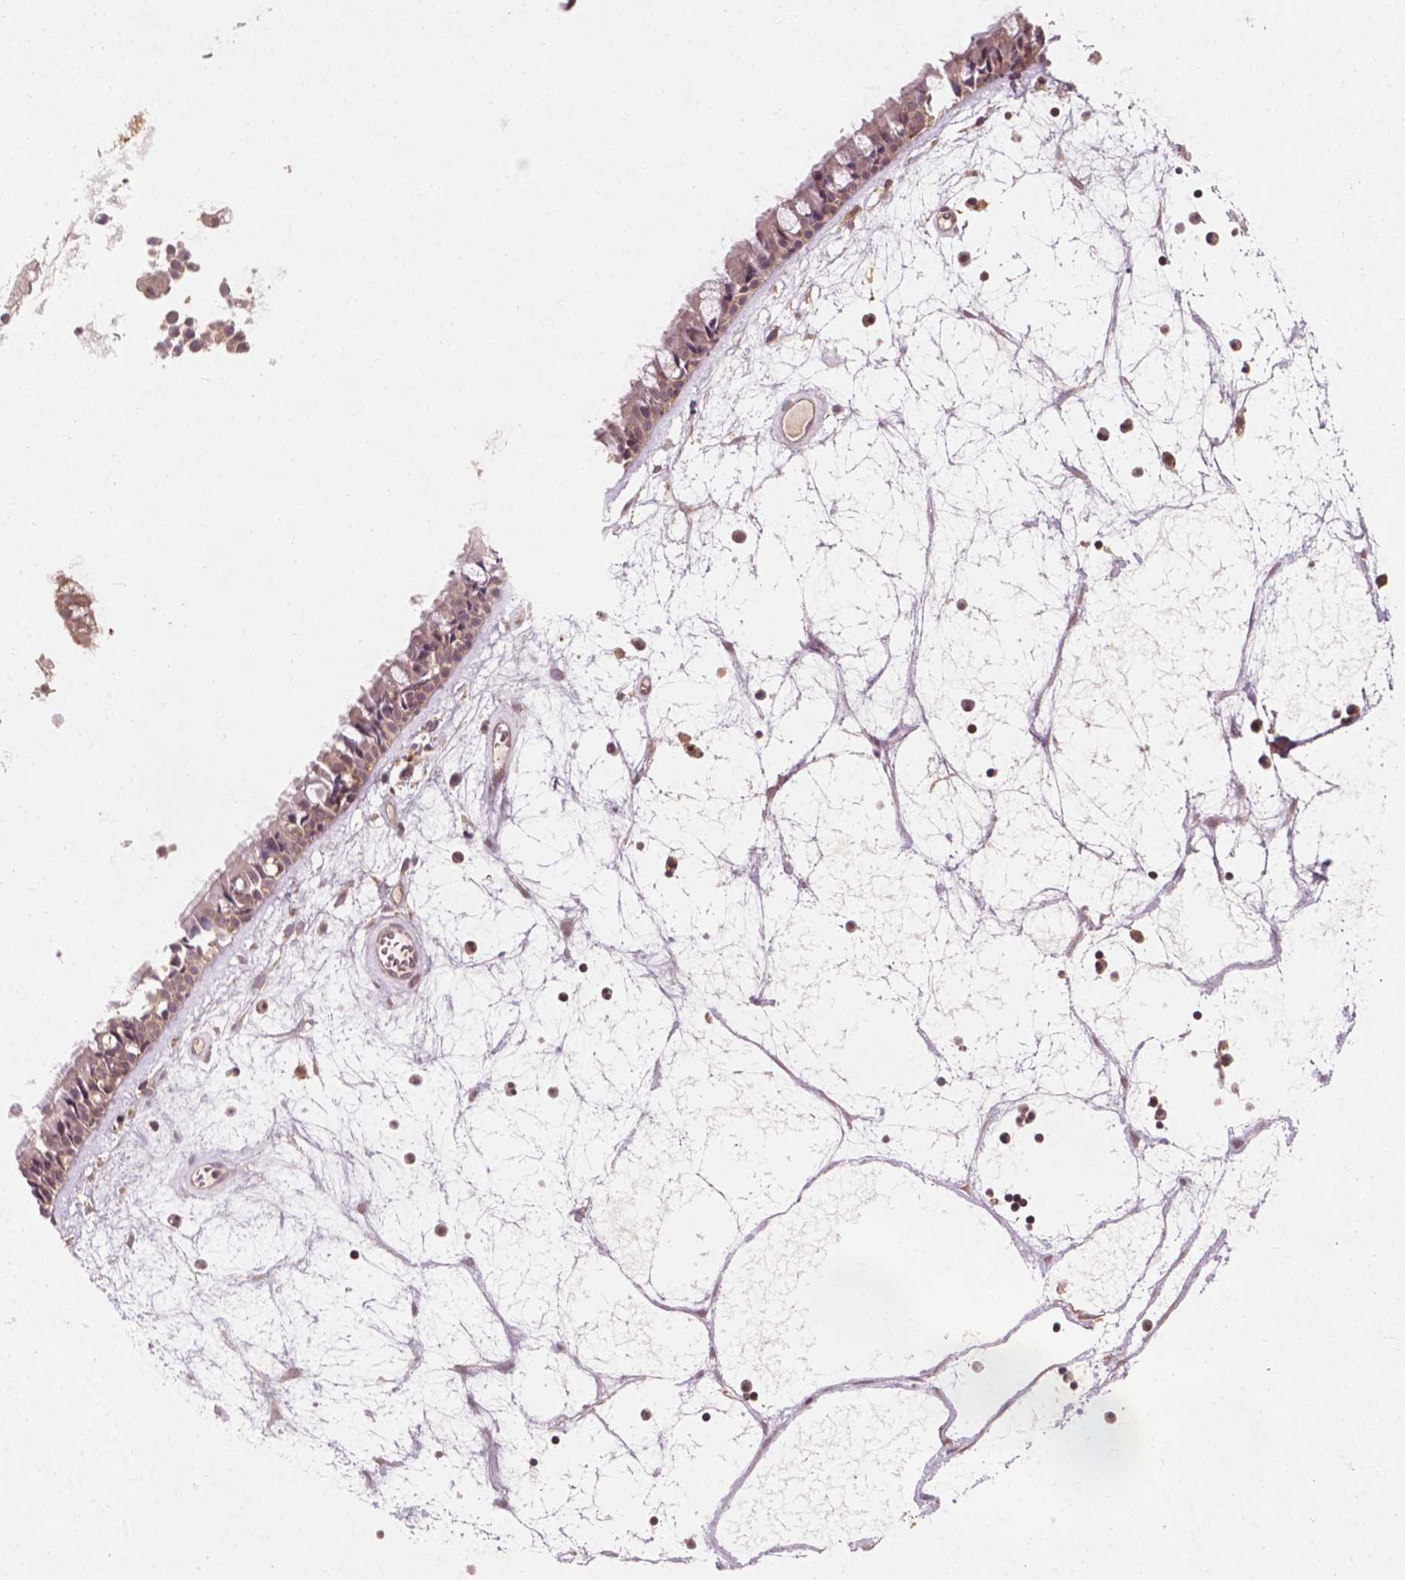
{"staining": {"intensity": "weak", "quantity": ">75%", "location": "cytoplasmic/membranous"}, "tissue": "nasopharynx", "cell_type": "Respiratory epithelial cells", "image_type": "normal", "snomed": [{"axis": "morphology", "description": "Normal tissue, NOS"}, {"axis": "topography", "description": "Nasopharynx"}], "caption": "Immunohistochemical staining of normal human nasopharynx exhibits >75% levels of weak cytoplasmic/membranous protein positivity in approximately >75% of respiratory epithelial cells. Ihc stains the protein of interest in brown and the nuclei are stained blue.", "gene": "CYFIP1", "patient": {"sex": "male", "age": 31}}